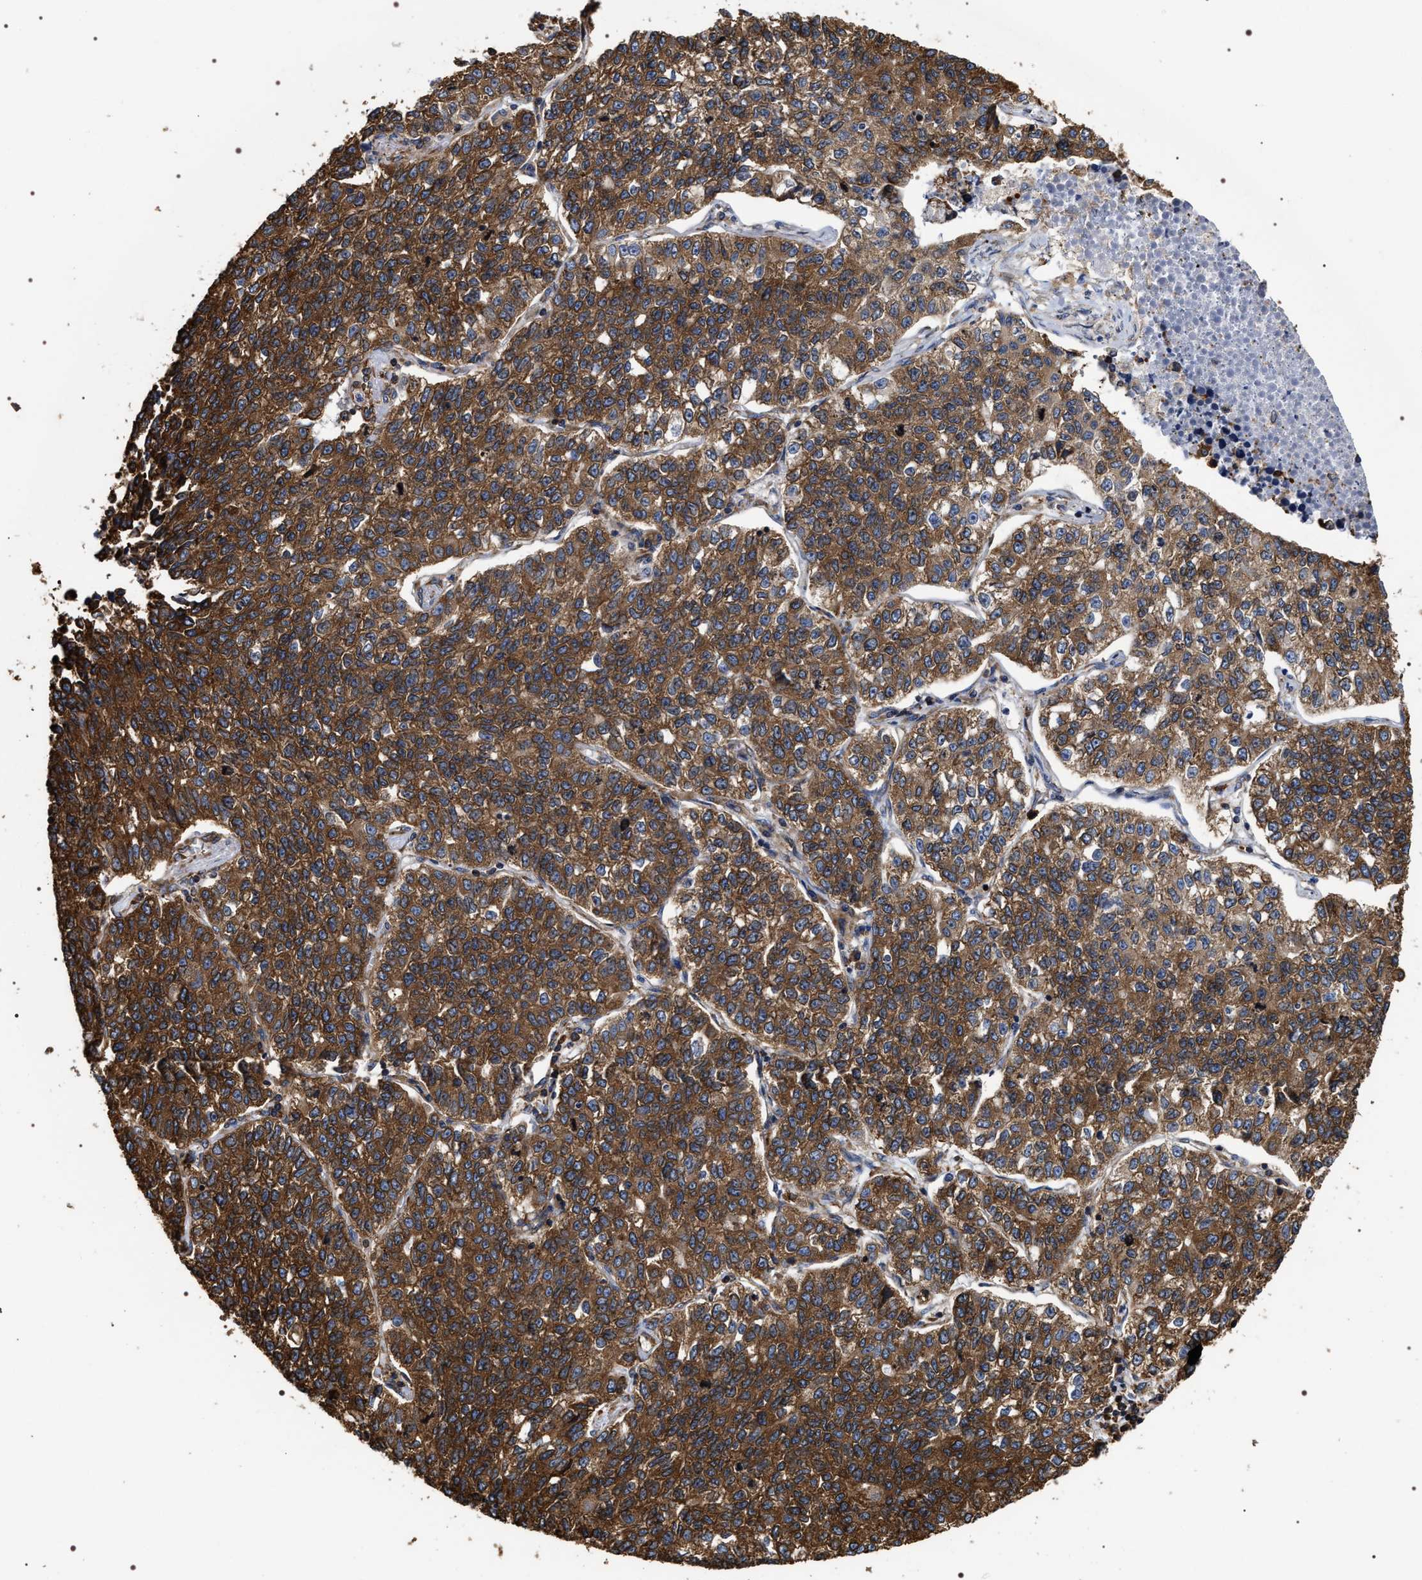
{"staining": {"intensity": "strong", "quantity": ">75%", "location": "cytoplasmic/membranous"}, "tissue": "lung cancer", "cell_type": "Tumor cells", "image_type": "cancer", "snomed": [{"axis": "morphology", "description": "Adenocarcinoma, NOS"}, {"axis": "topography", "description": "Lung"}], "caption": "Human lung adenocarcinoma stained for a protein (brown) displays strong cytoplasmic/membranous positive expression in approximately >75% of tumor cells.", "gene": "SERBP1", "patient": {"sex": "male", "age": 49}}